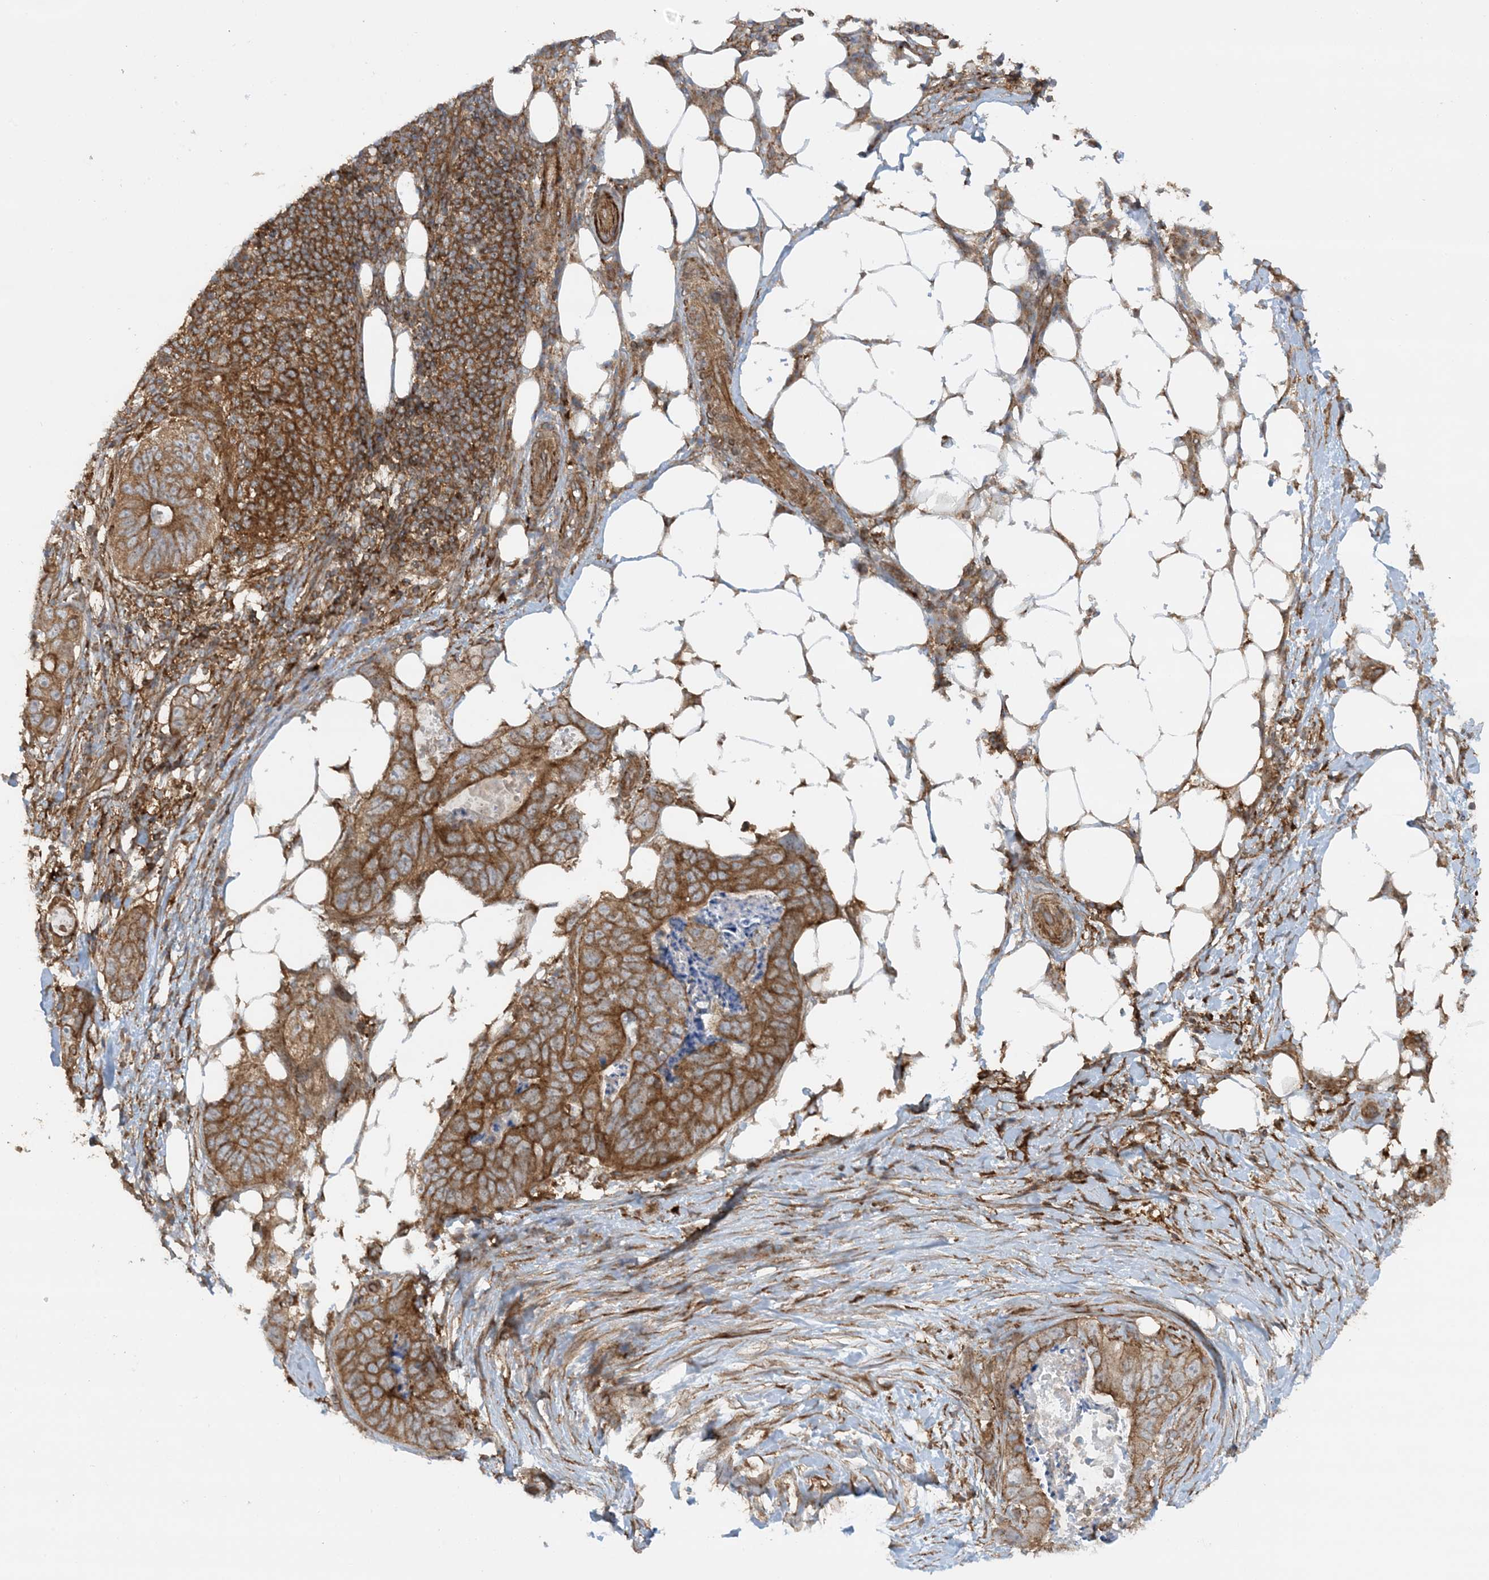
{"staining": {"intensity": "moderate", "quantity": ">75%", "location": "cytoplasmic/membranous"}, "tissue": "stomach cancer", "cell_type": "Tumor cells", "image_type": "cancer", "snomed": [{"axis": "morphology", "description": "Adenocarcinoma, NOS"}, {"axis": "topography", "description": "Stomach"}], "caption": "Protein staining of stomach adenocarcinoma tissue reveals moderate cytoplasmic/membranous positivity in approximately >75% of tumor cells. (DAB IHC with brightfield microscopy, high magnification).", "gene": "STAM2", "patient": {"sex": "female", "age": 89}}